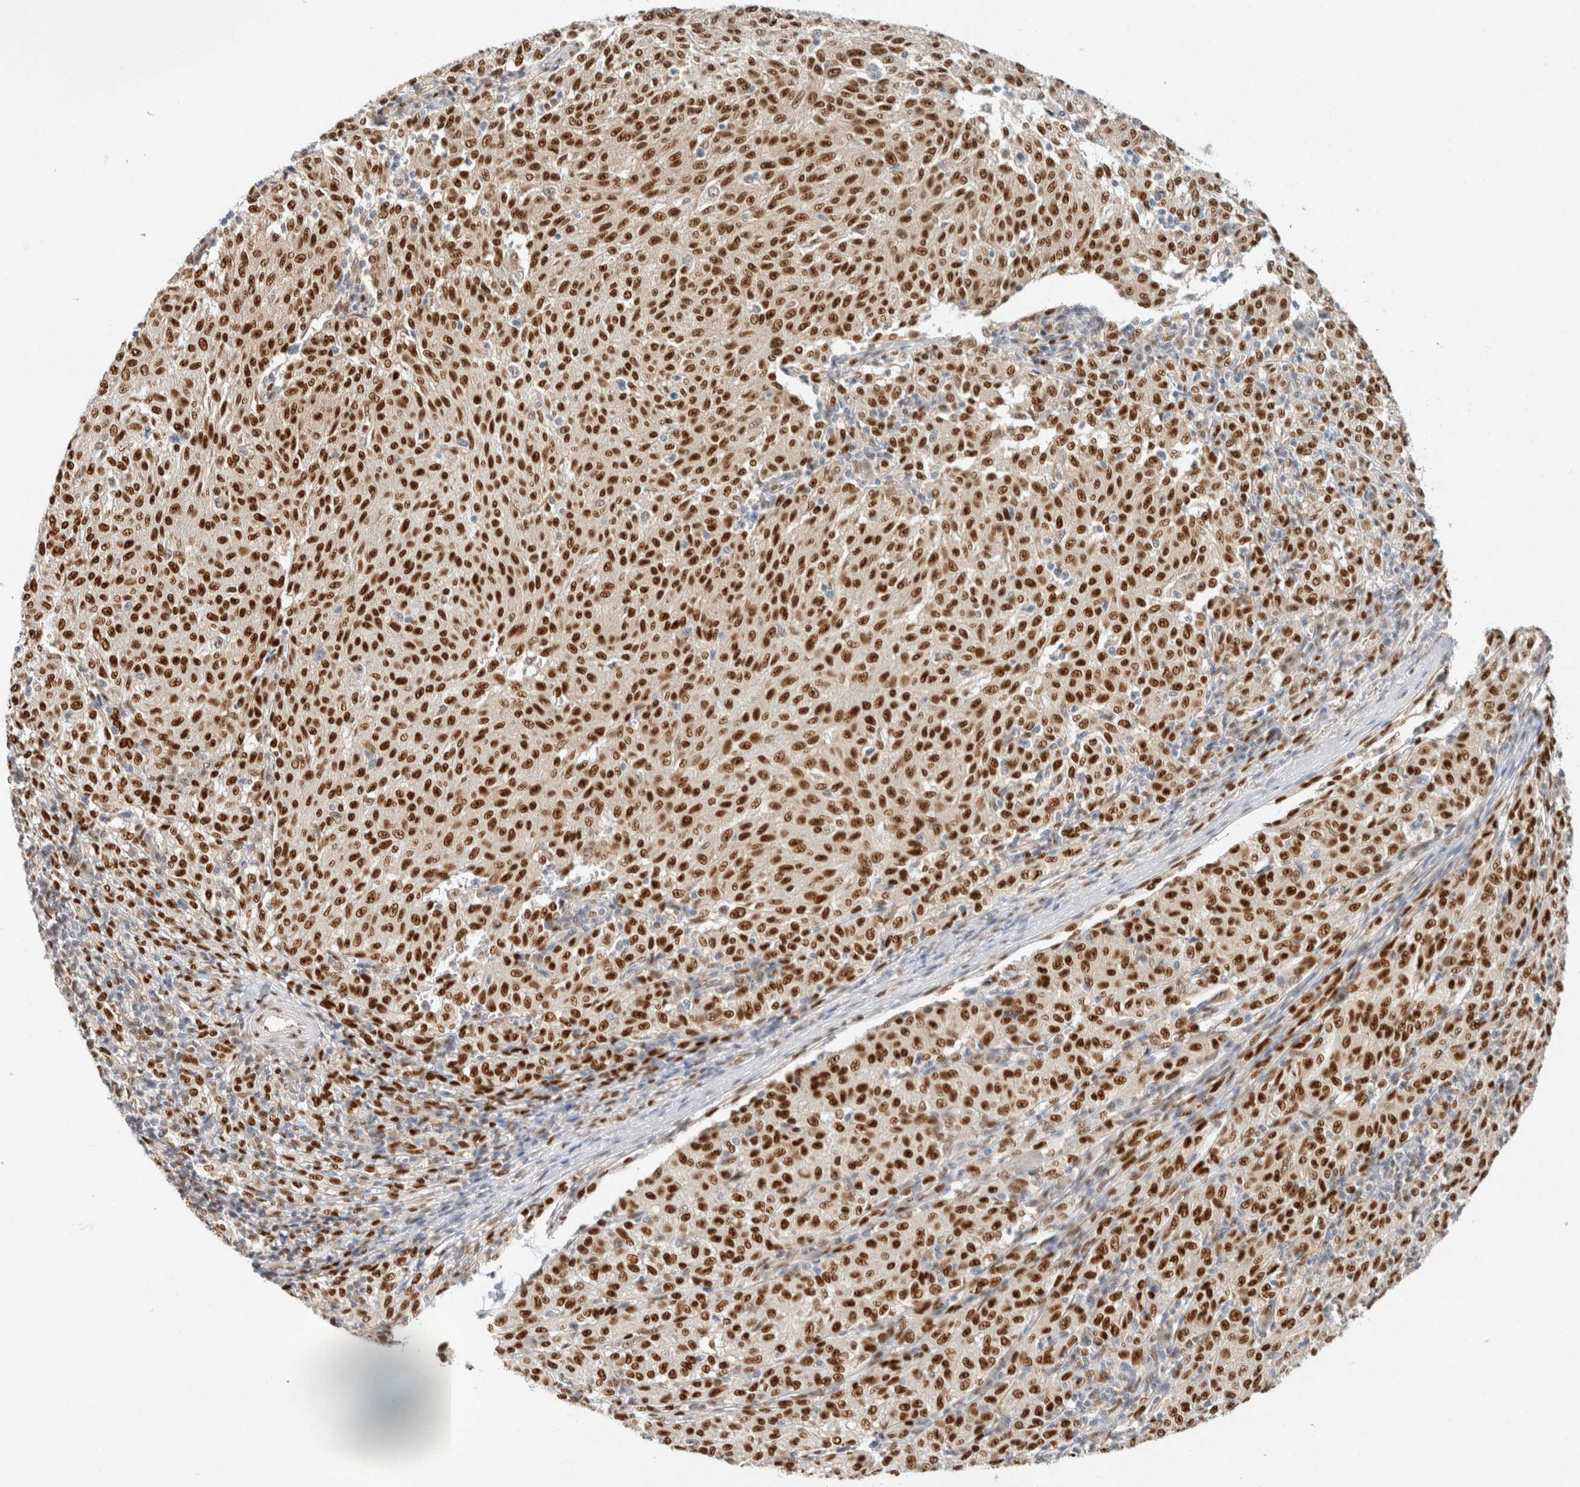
{"staining": {"intensity": "strong", "quantity": ">75%", "location": "nuclear"}, "tissue": "melanoma", "cell_type": "Tumor cells", "image_type": "cancer", "snomed": [{"axis": "morphology", "description": "Malignant melanoma, NOS"}, {"axis": "topography", "description": "Skin"}], "caption": "High-power microscopy captured an IHC micrograph of melanoma, revealing strong nuclear expression in approximately >75% of tumor cells.", "gene": "ZNF768", "patient": {"sex": "female", "age": 72}}